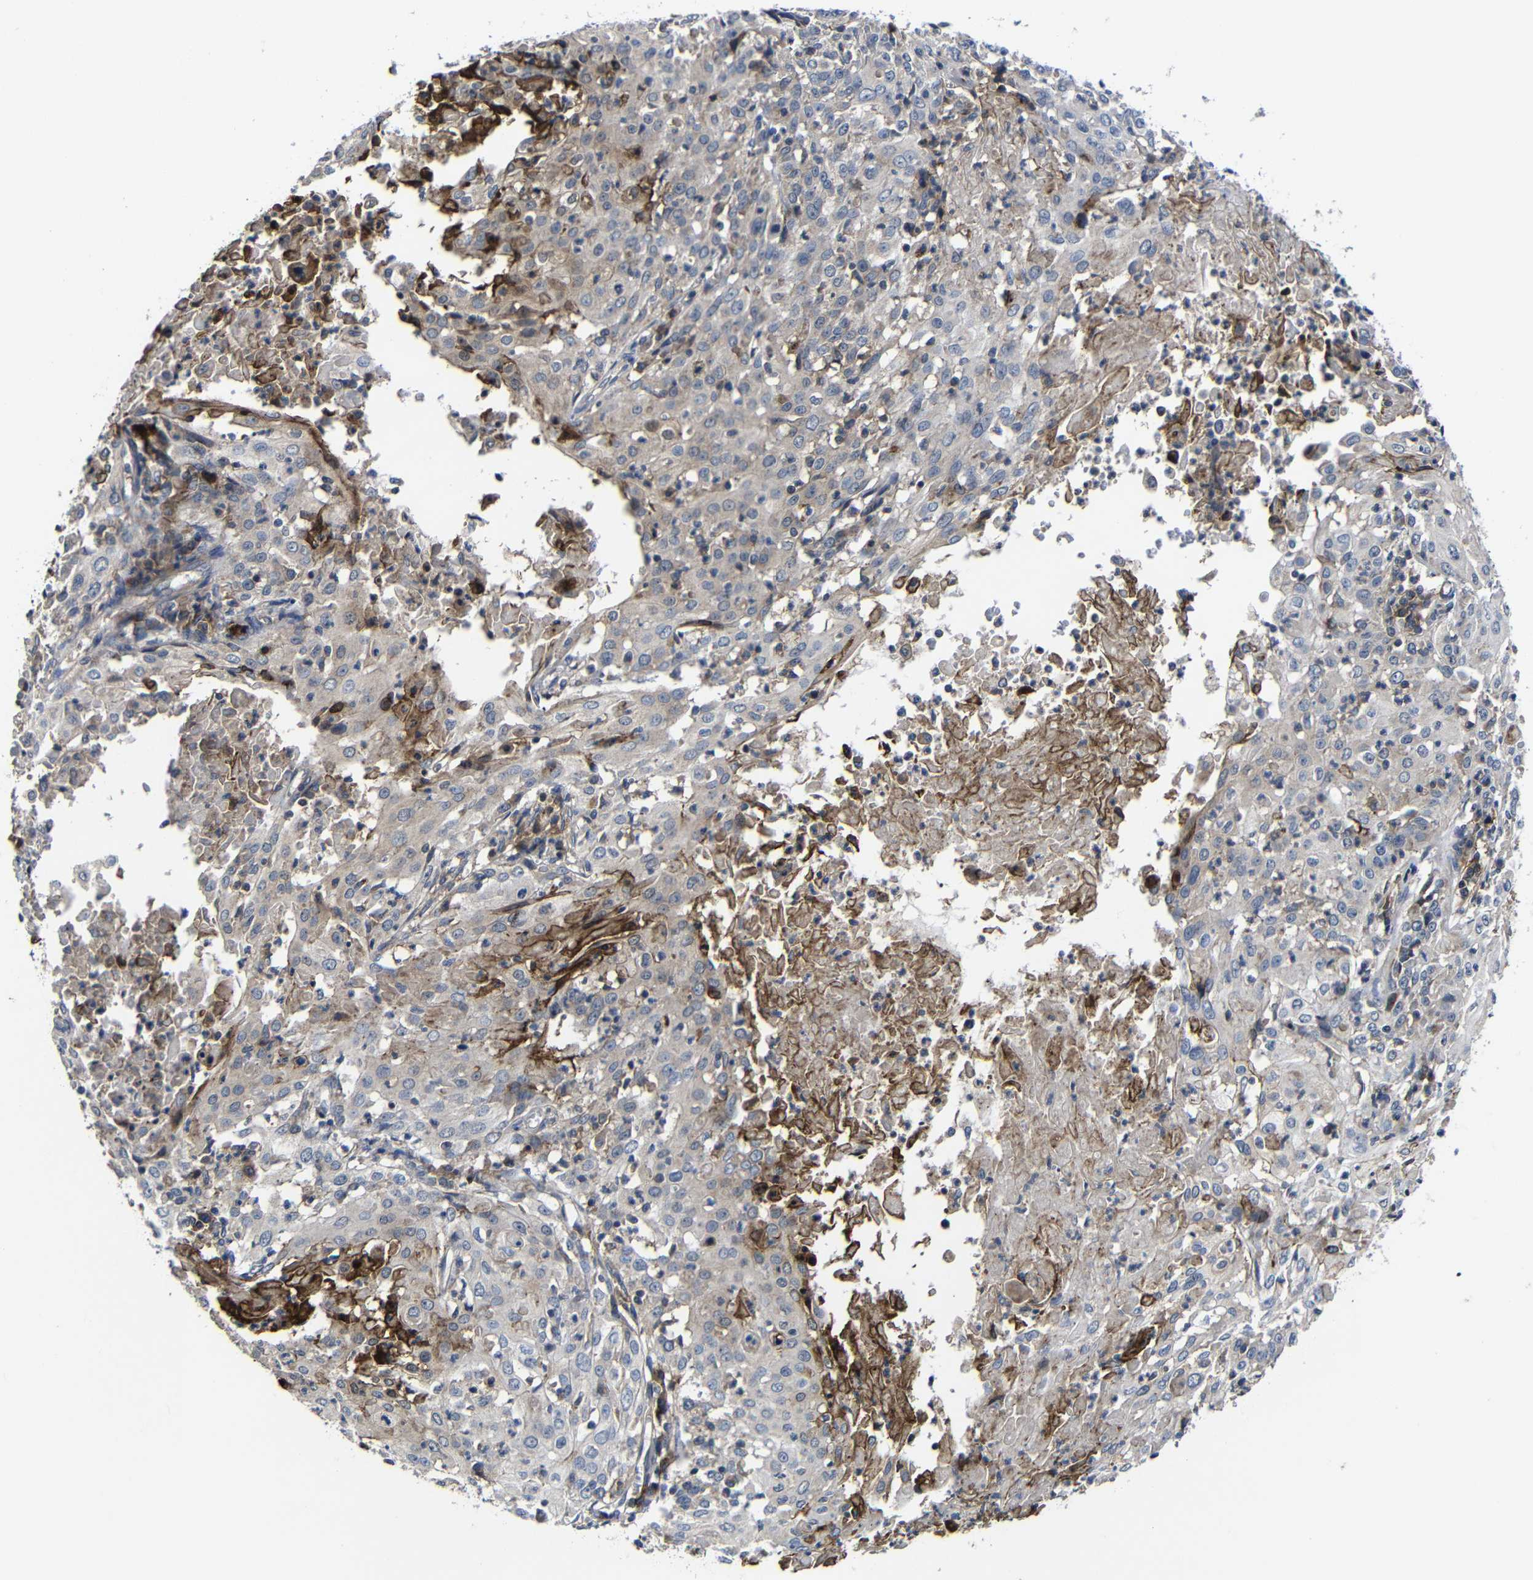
{"staining": {"intensity": "weak", "quantity": "25%-75%", "location": "cytoplasmic/membranous"}, "tissue": "cervical cancer", "cell_type": "Tumor cells", "image_type": "cancer", "snomed": [{"axis": "morphology", "description": "Squamous cell carcinoma, NOS"}, {"axis": "topography", "description": "Cervix"}], "caption": "Immunohistochemistry (IHC) staining of cervical cancer, which reveals low levels of weak cytoplasmic/membranous expression in approximately 25%-75% of tumor cells indicating weak cytoplasmic/membranous protein staining. The staining was performed using DAB (brown) for protein detection and nuclei were counterstained in hematoxylin (blue).", "gene": "LPAR5", "patient": {"sex": "female", "age": 39}}